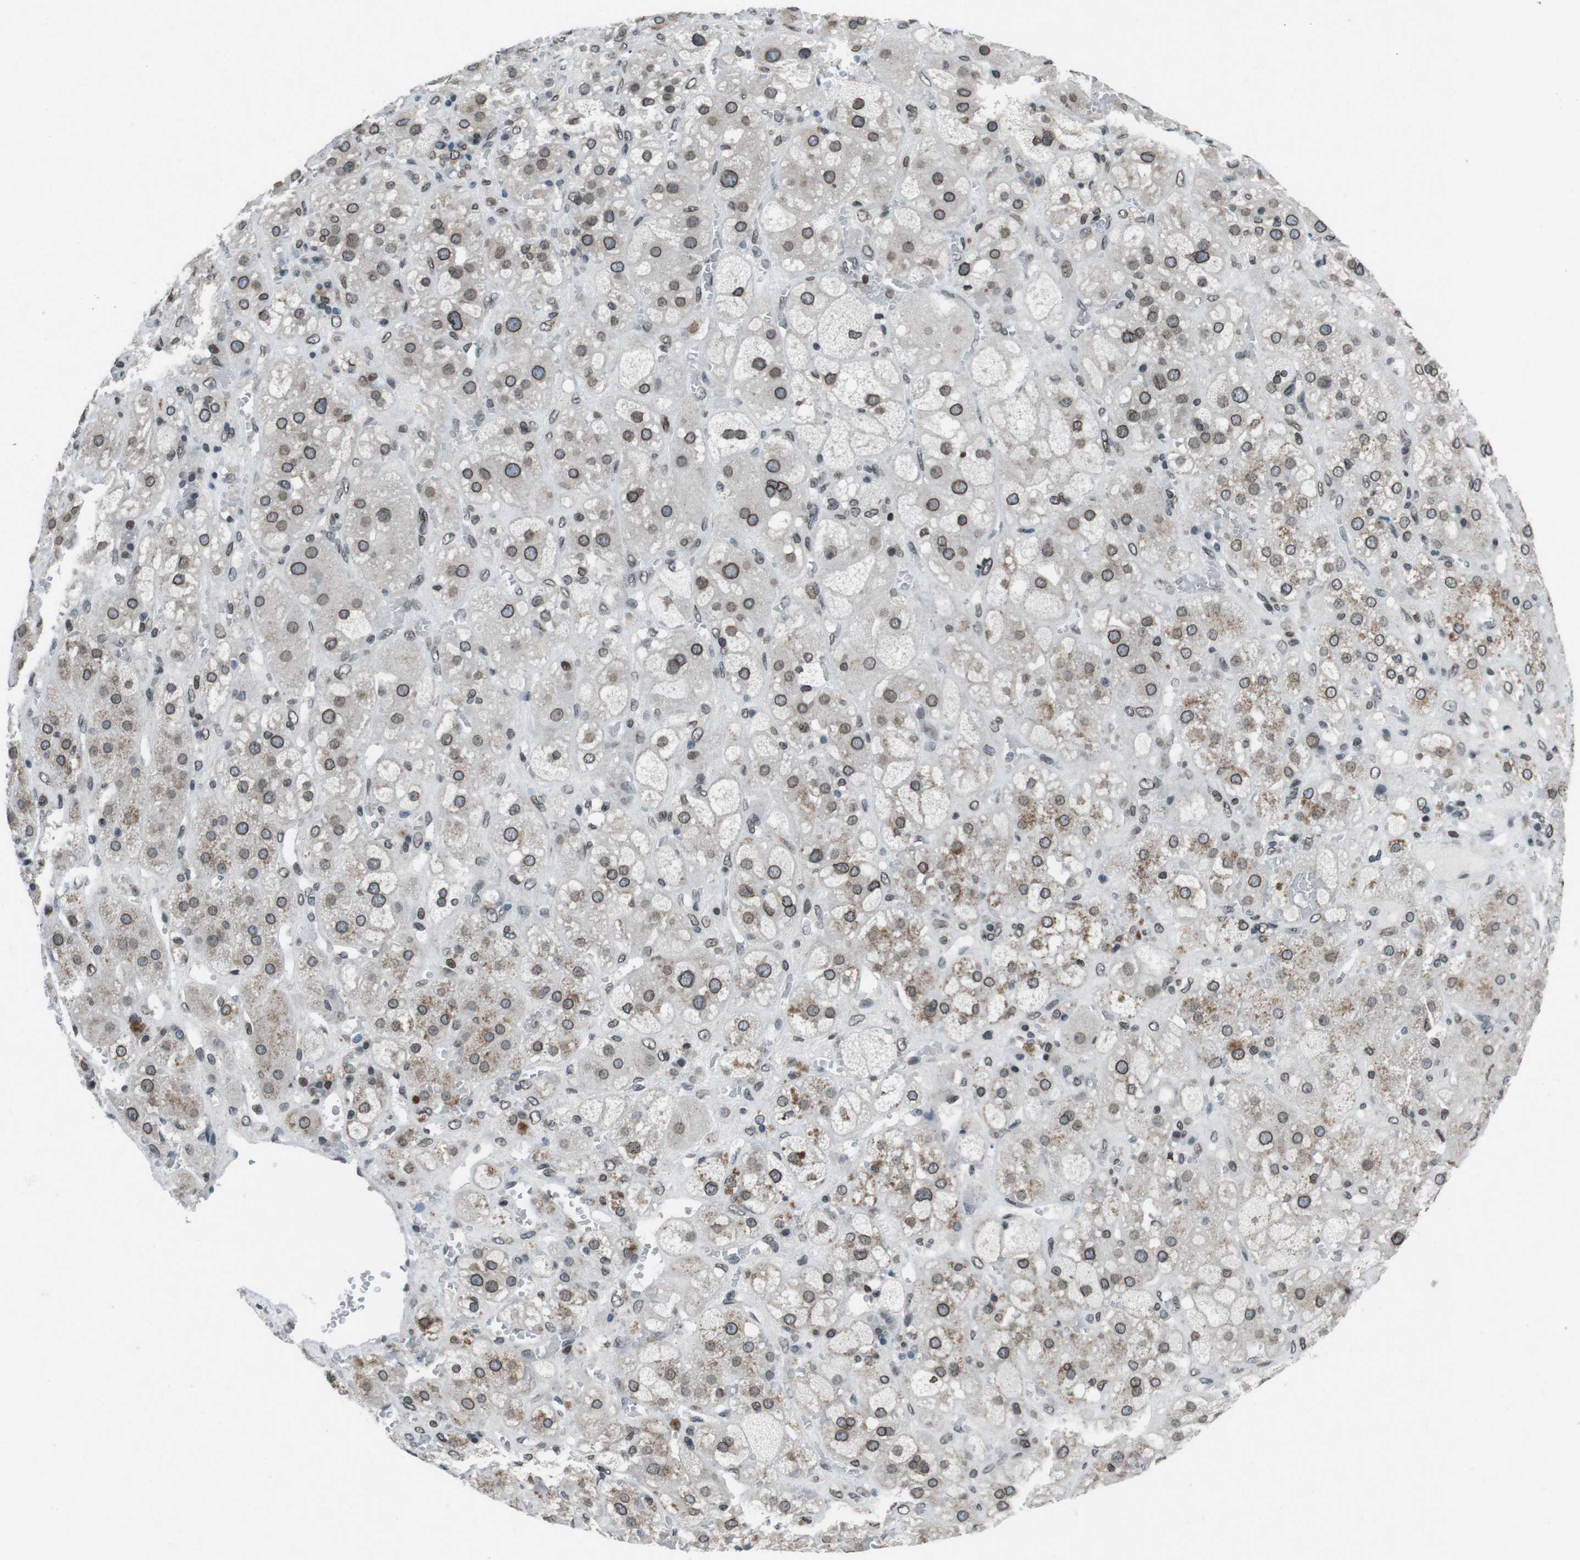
{"staining": {"intensity": "strong", "quantity": ">75%", "location": "nuclear"}, "tissue": "adrenal gland", "cell_type": "Glandular cells", "image_type": "normal", "snomed": [{"axis": "morphology", "description": "Normal tissue, NOS"}, {"axis": "topography", "description": "Adrenal gland"}], "caption": "DAB (3,3'-diaminobenzidine) immunohistochemical staining of normal adrenal gland displays strong nuclear protein positivity in about >75% of glandular cells. The protein is shown in brown color, while the nuclei are stained blue.", "gene": "MAD1L1", "patient": {"sex": "female", "age": 47}}